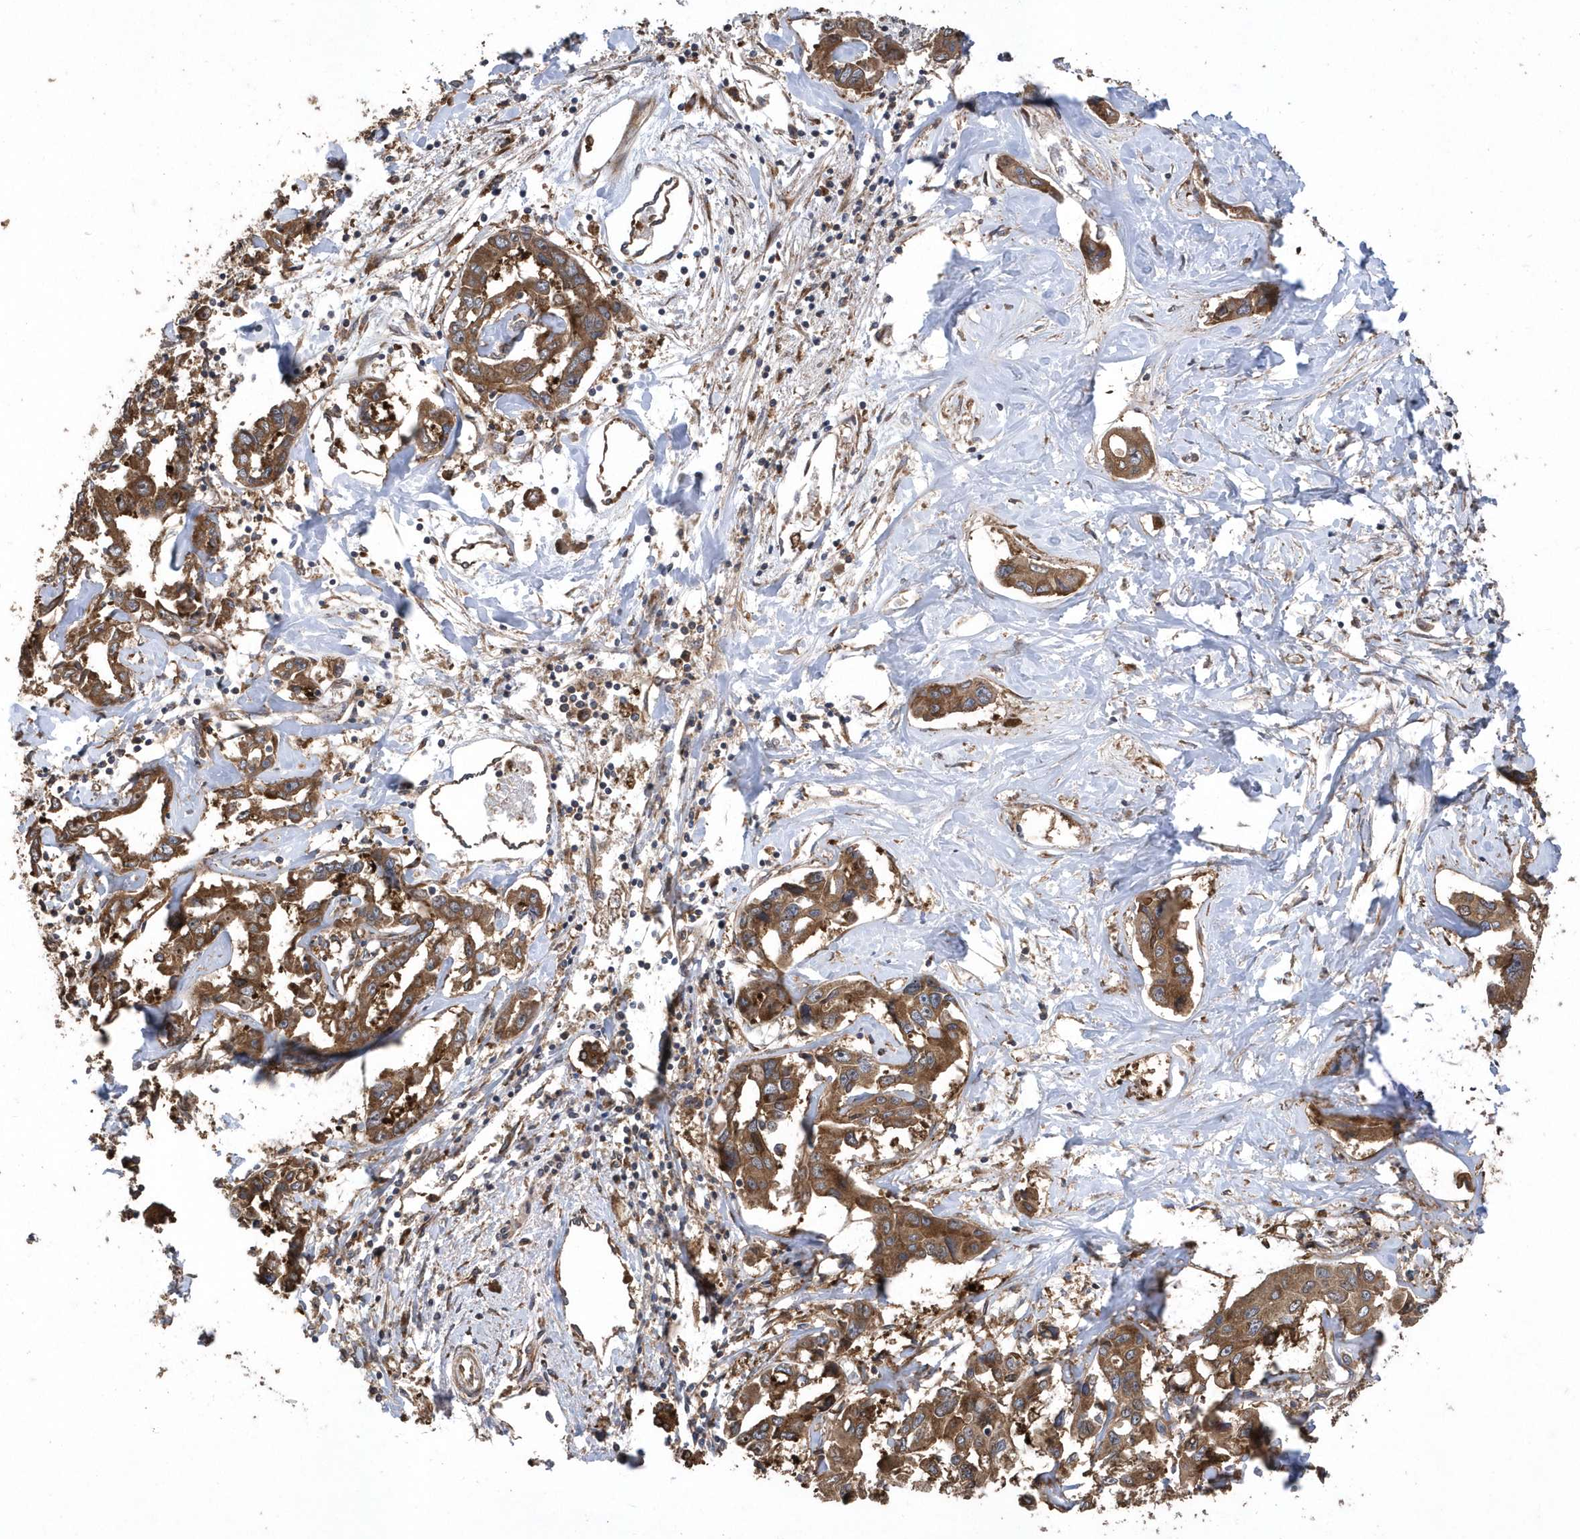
{"staining": {"intensity": "moderate", "quantity": ">75%", "location": "cytoplasmic/membranous"}, "tissue": "liver cancer", "cell_type": "Tumor cells", "image_type": "cancer", "snomed": [{"axis": "morphology", "description": "Cholangiocarcinoma"}, {"axis": "topography", "description": "Liver"}], "caption": "A micrograph of human liver cholangiocarcinoma stained for a protein reveals moderate cytoplasmic/membranous brown staining in tumor cells.", "gene": "WASHC5", "patient": {"sex": "male", "age": 59}}